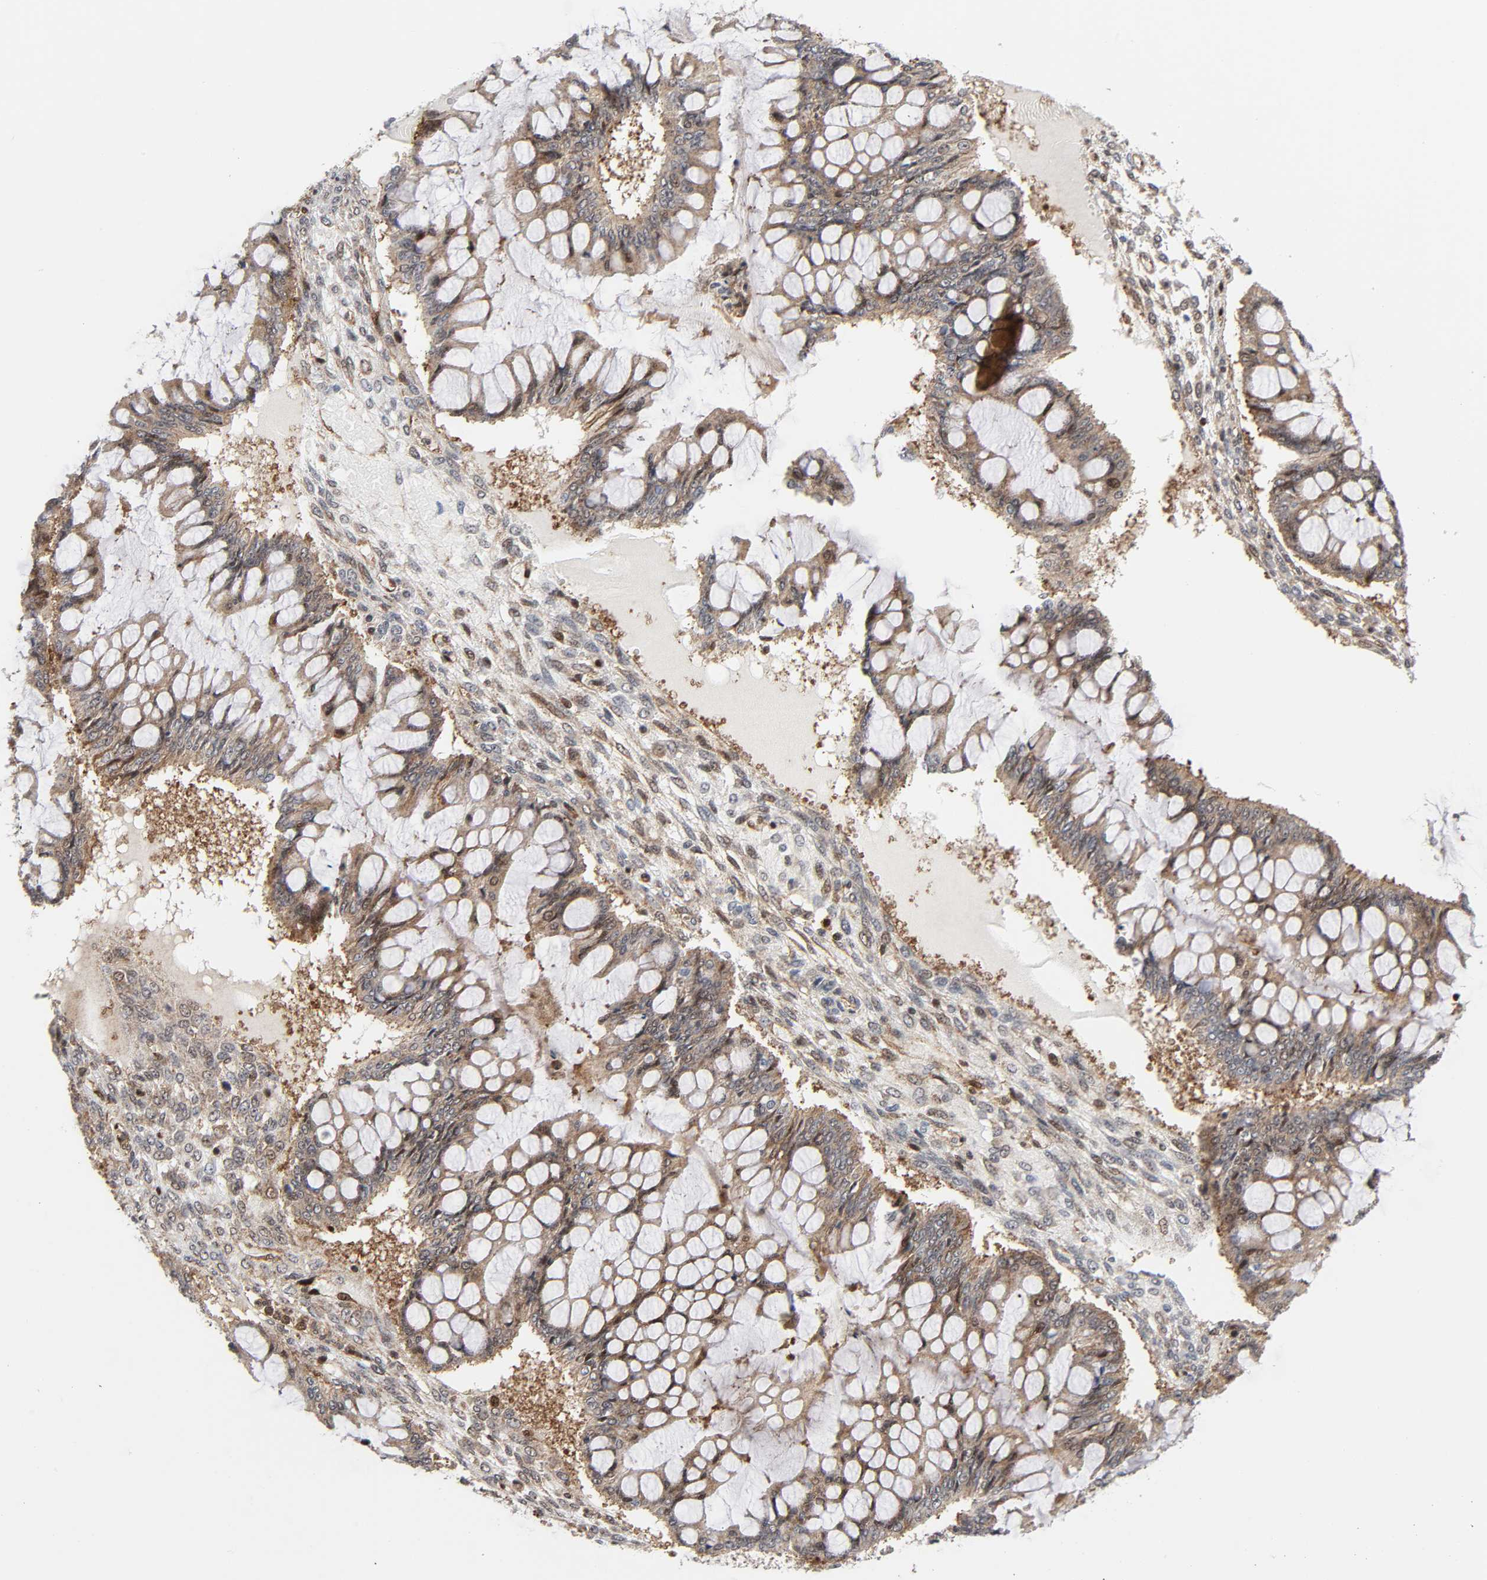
{"staining": {"intensity": "weak", "quantity": ">75%", "location": "cytoplasmic/membranous"}, "tissue": "ovarian cancer", "cell_type": "Tumor cells", "image_type": "cancer", "snomed": [{"axis": "morphology", "description": "Cystadenocarcinoma, mucinous, NOS"}, {"axis": "topography", "description": "Ovary"}], "caption": "Weak cytoplasmic/membranous staining for a protein is appreciated in approximately >75% of tumor cells of ovarian mucinous cystadenocarcinoma using IHC.", "gene": "MAPK1", "patient": {"sex": "female", "age": 73}}